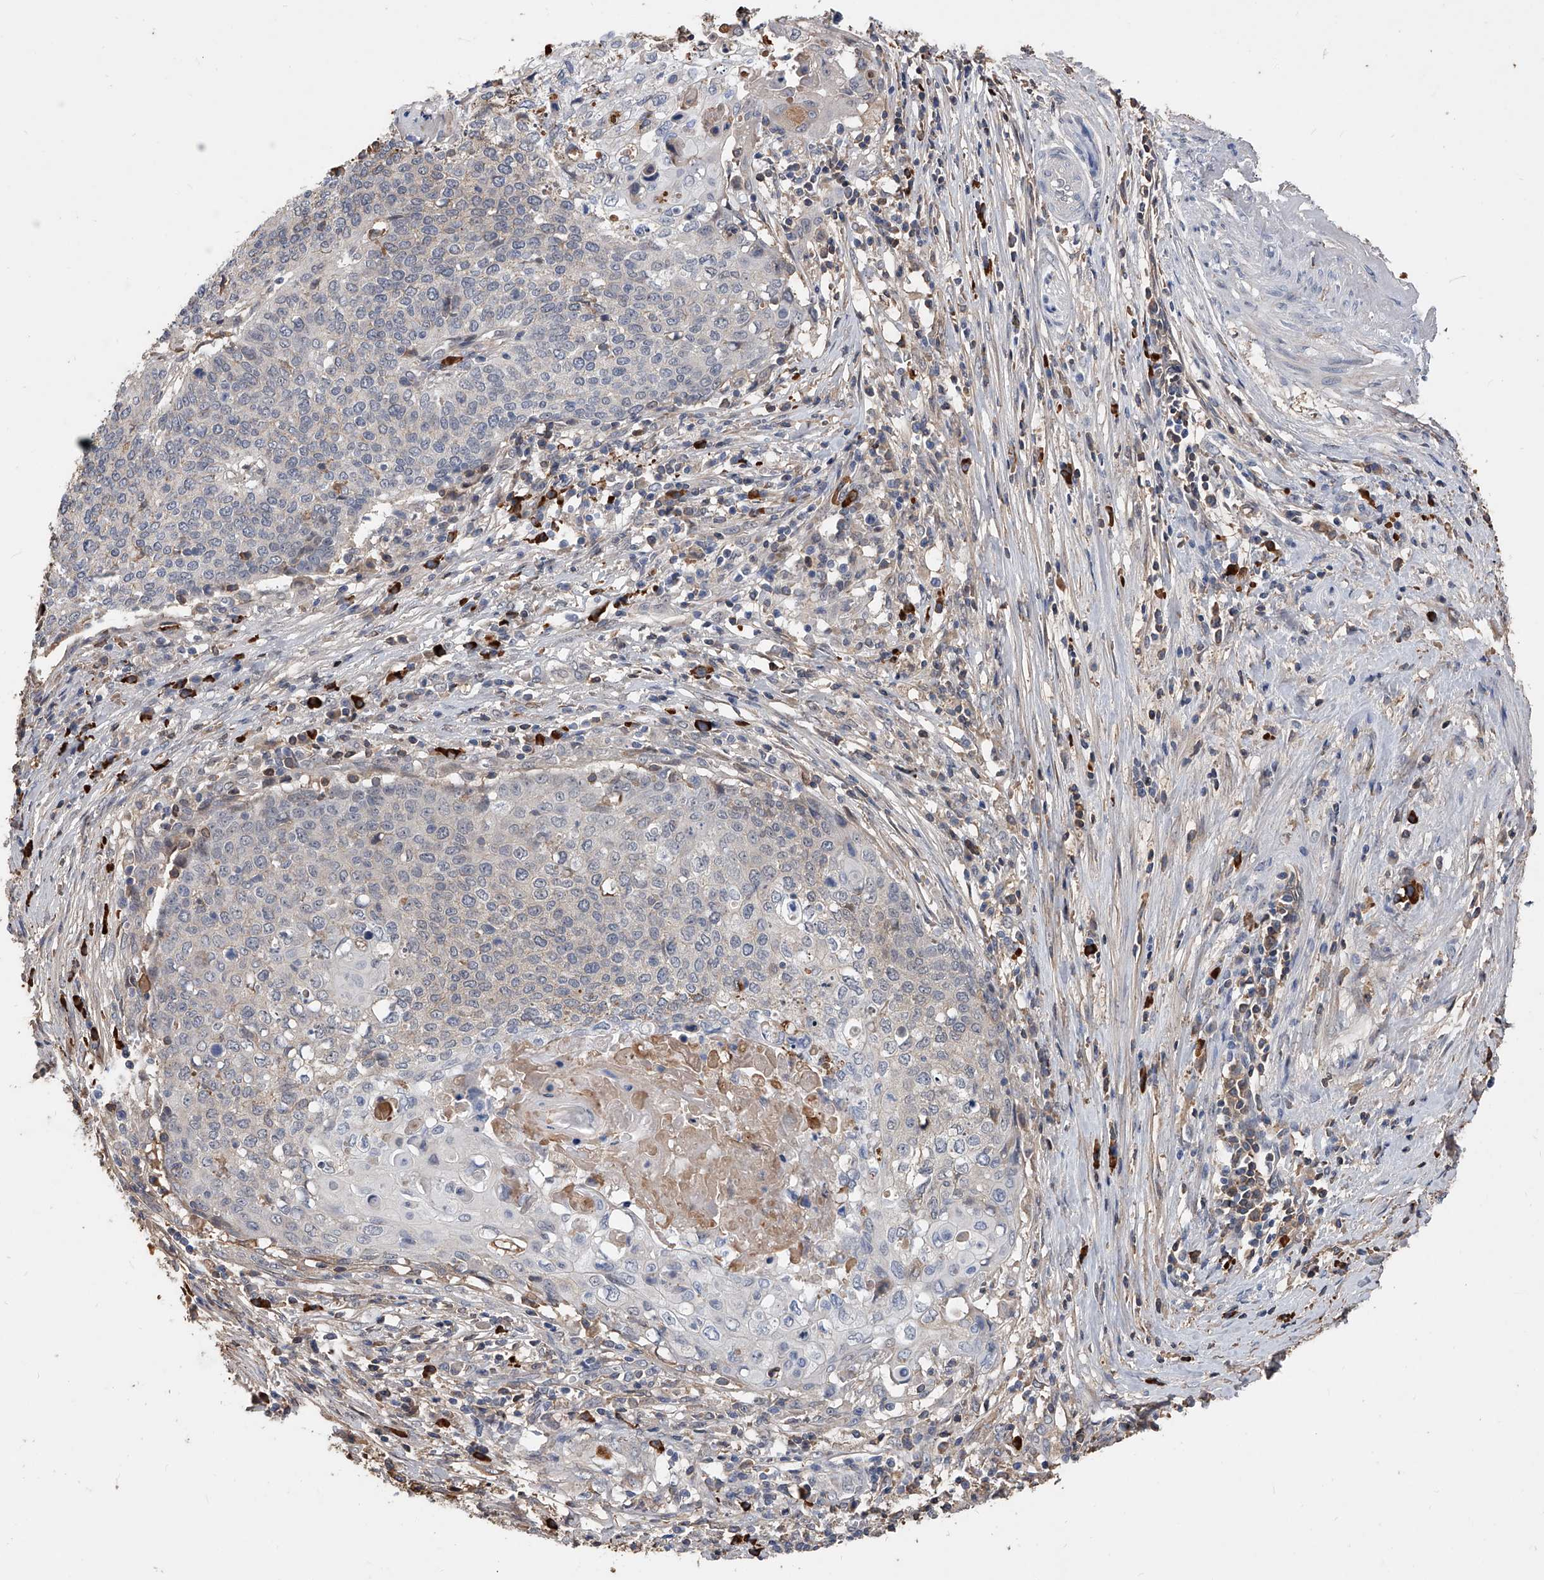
{"staining": {"intensity": "negative", "quantity": "none", "location": "none"}, "tissue": "cervical cancer", "cell_type": "Tumor cells", "image_type": "cancer", "snomed": [{"axis": "morphology", "description": "Squamous cell carcinoma, NOS"}, {"axis": "topography", "description": "Cervix"}], "caption": "Squamous cell carcinoma (cervical) was stained to show a protein in brown. There is no significant staining in tumor cells.", "gene": "ZNF25", "patient": {"sex": "female", "age": 39}}